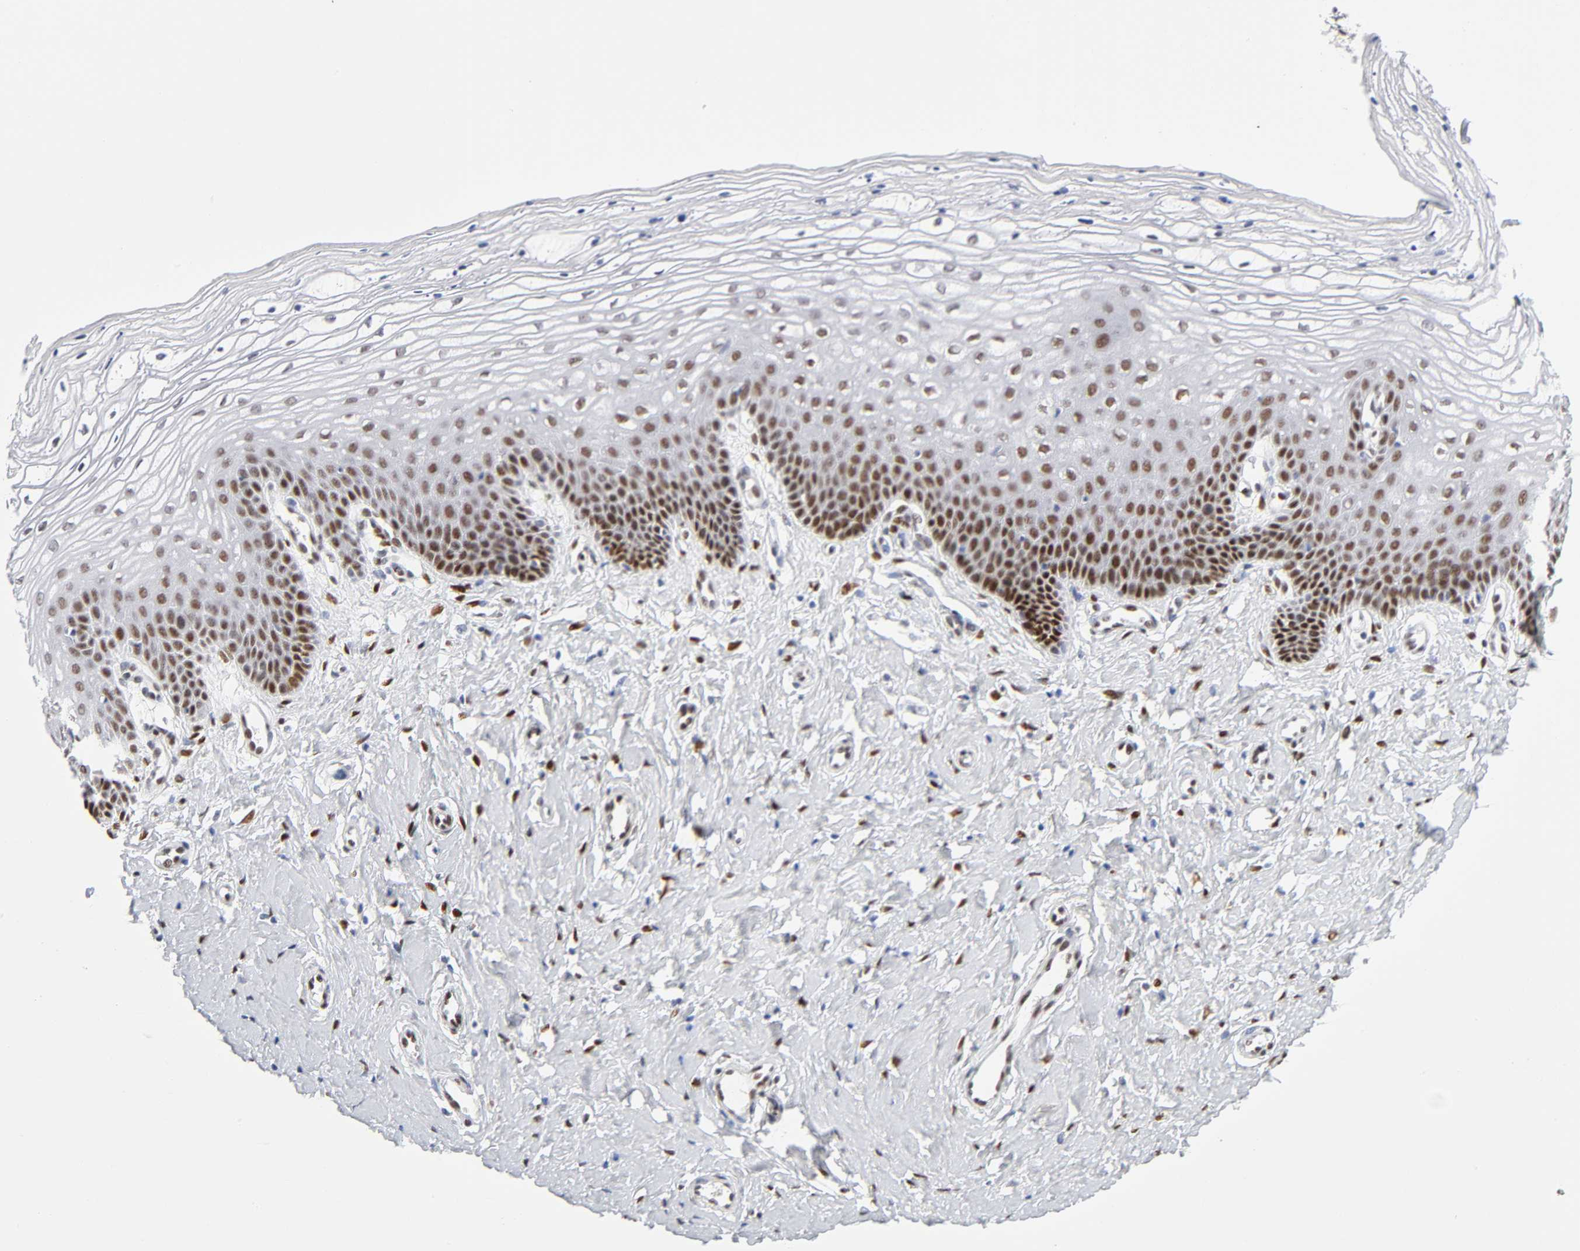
{"staining": {"intensity": "moderate", "quantity": "25%-75%", "location": "nuclear"}, "tissue": "vagina", "cell_type": "Squamous epithelial cells", "image_type": "normal", "snomed": [{"axis": "morphology", "description": "Normal tissue, NOS"}, {"axis": "topography", "description": "Vagina"}], "caption": "This is a micrograph of IHC staining of unremarkable vagina, which shows moderate expression in the nuclear of squamous epithelial cells.", "gene": "NFIC", "patient": {"sex": "female", "age": 68}}